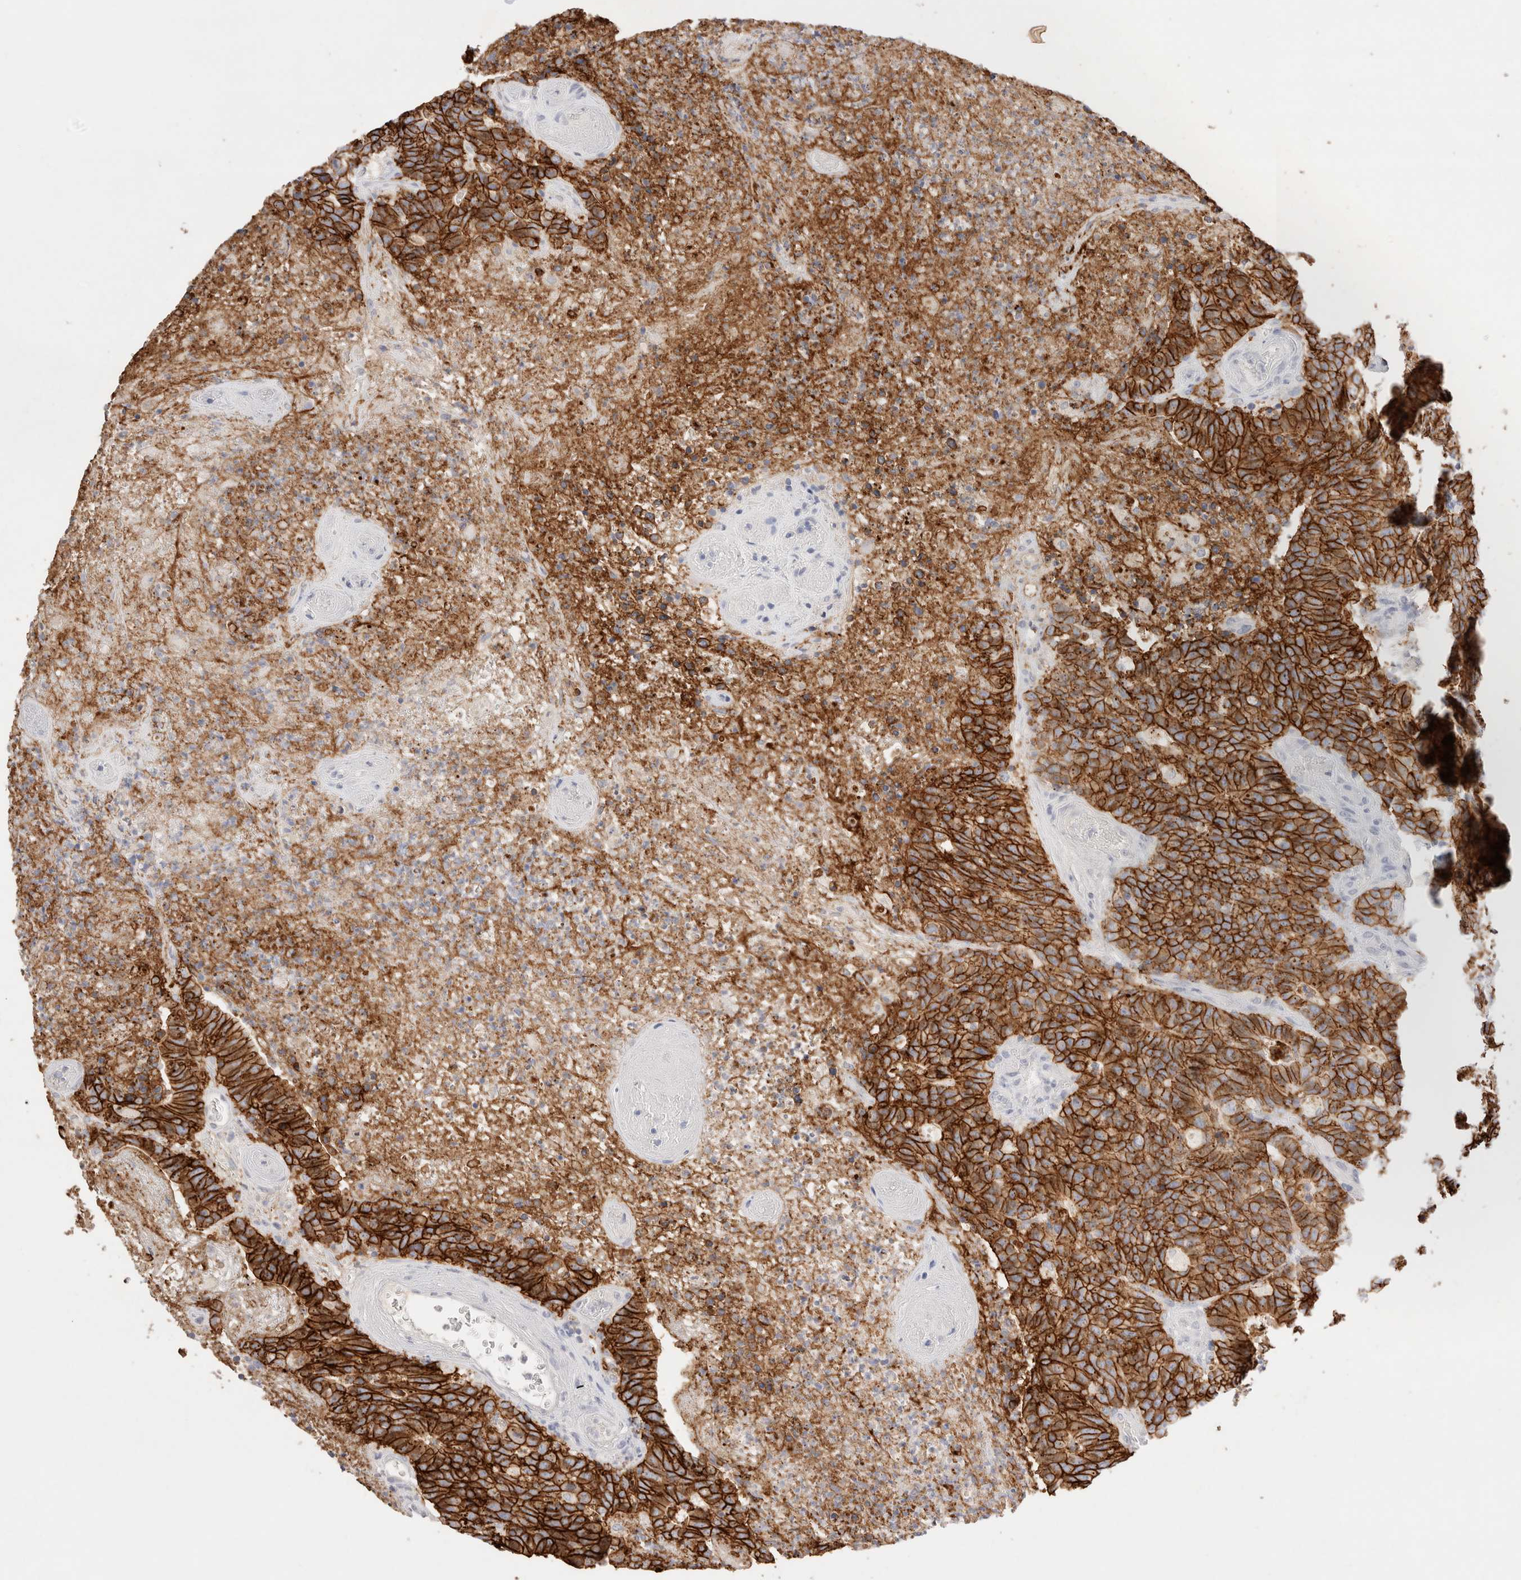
{"staining": {"intensity": "strong", "quantity": ">75%", "location": "cytoplasmic/membranous"}, "tissue": "colorectal cancer", "cell_type": "Tumor cells", "image_type": "cancer", "snomed": [{"axis": "morphology", "description": "Normal tissue, NOS"}, {"axis": "morphology", "description": "Adenocarcinoma, NOS"}, {"axis": "topography", "description": "Colon"}], "caption": "Adenocarcinoma (colorectal) stained with immunohistochemistry demonstrates strong cytoplasmic/membranous staining in about >75% of tumor cells. (IHC, brightfield microscopy, high magnification).", "gene": "EPCAM", "patient": {"sex": "female", "age": 75}}